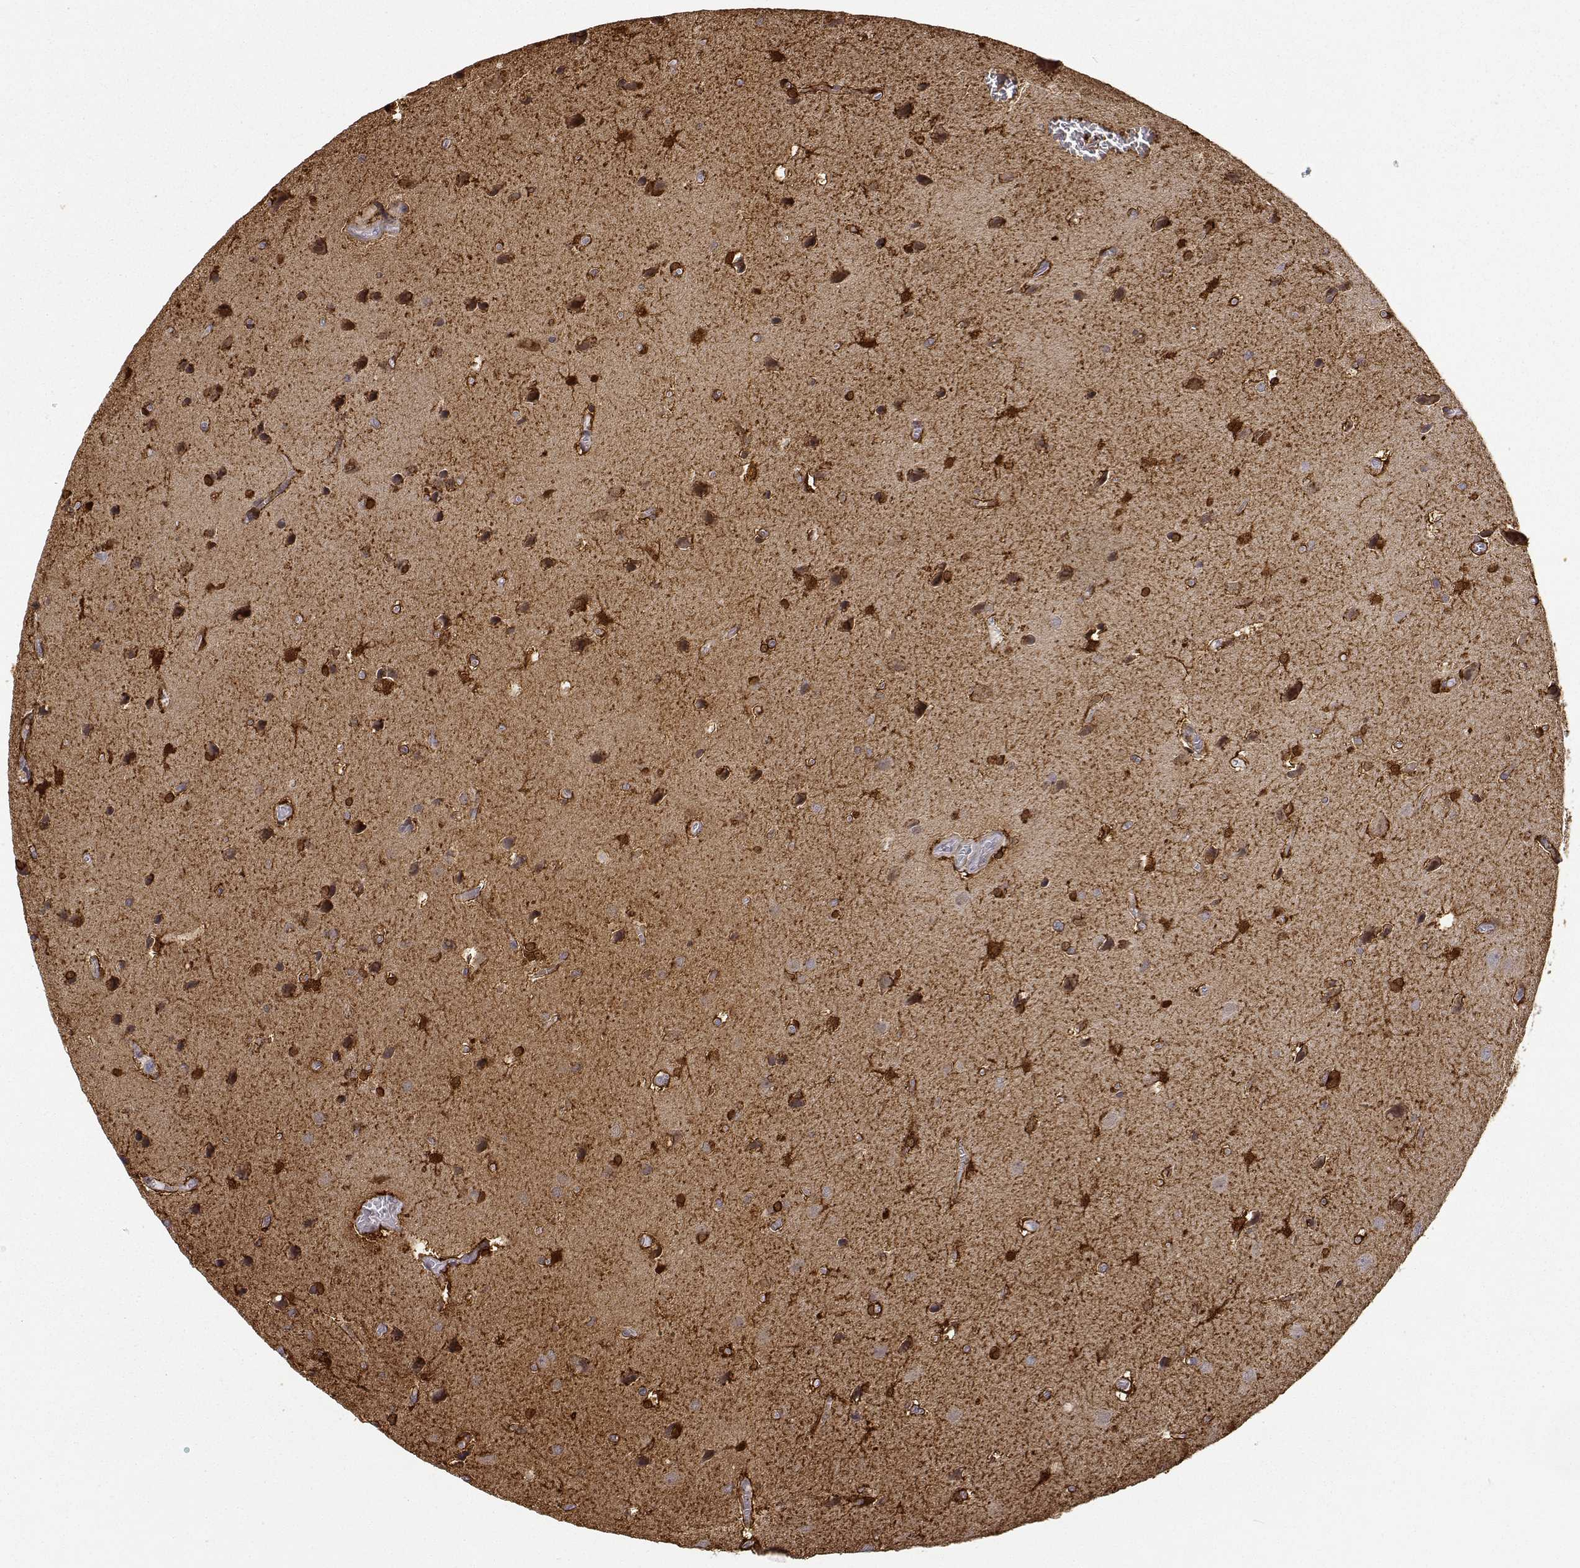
{"staining": {"intensity": "strong", "quantity": ">75%", "location": "cytoplasmic/membranous"}, "tissue": "glioma", "cell_type": "Tumor cells", "image_type": "cancer", "snomed": [{"axis": "morphology", "description": "Glioma, malignant, Low grade"}, {"axis": "topography", "description": "Brain"}], "caption": "Malignant glioma (low-grade) stained for a protein (brown) shows strong cytoplasmic/membranous positive staining in about >75% of tumor cells.", "gene": "PHGDH", "patient": {"sex": "male", "age": 58}}